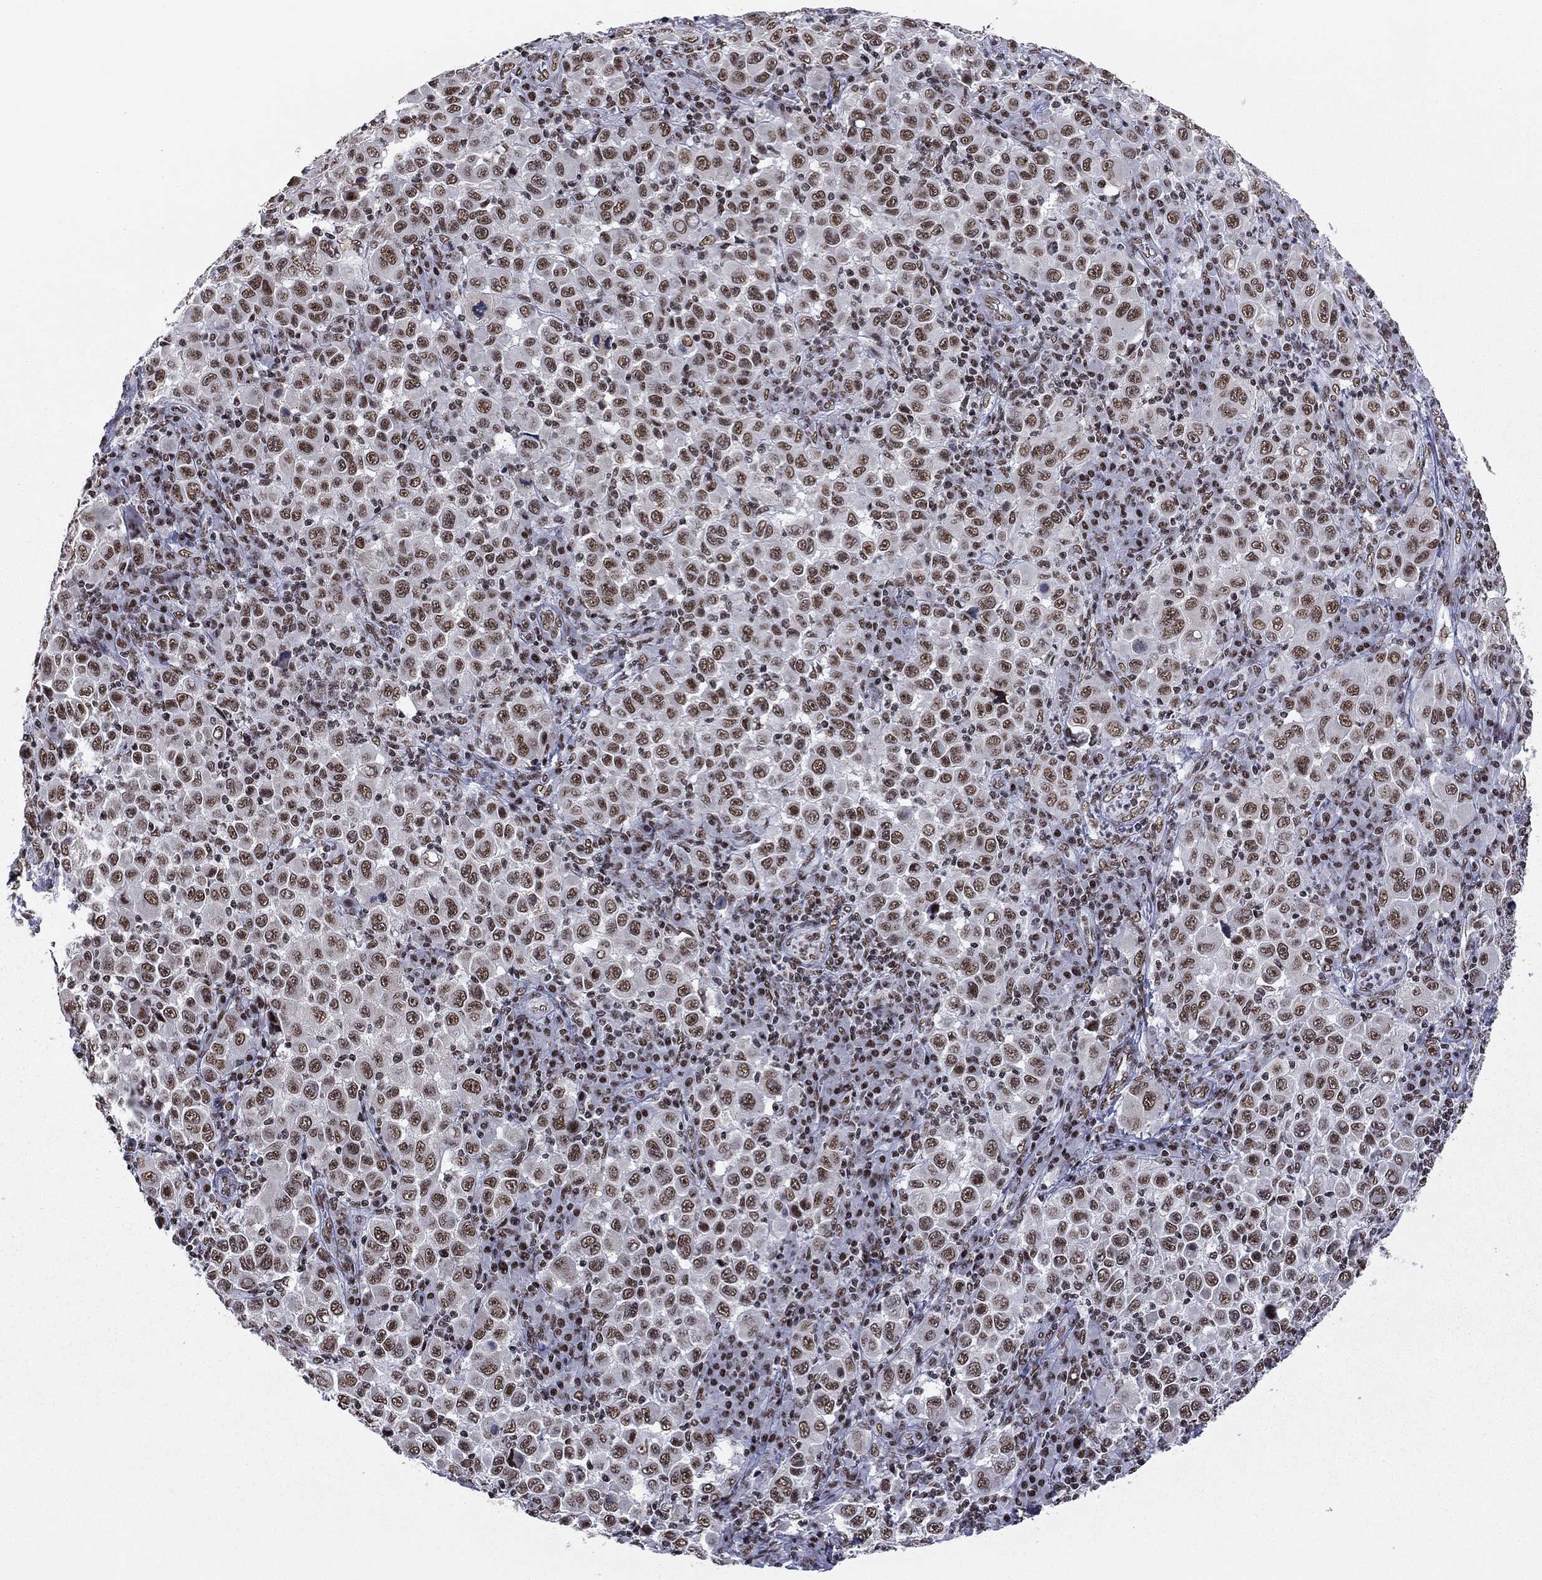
{"staining": {"intensity": "moderate", "quantity": ">75%", "location": "nuclear"}, "tissue": "melanoma", "cell_type": "Tumor cells", "image_type": "cancer", "snomed": [{"axis": "morphology", "description": "Malignant melanoma, NOS"}, {"axis": "topography", "description": "Skin"}], "caption": "Tumor cells display moderate nuclear staining in approximately >75% of cells in melanoma.", "gene": "ETV5", "patient": {"sex": "female", "age": 57}}